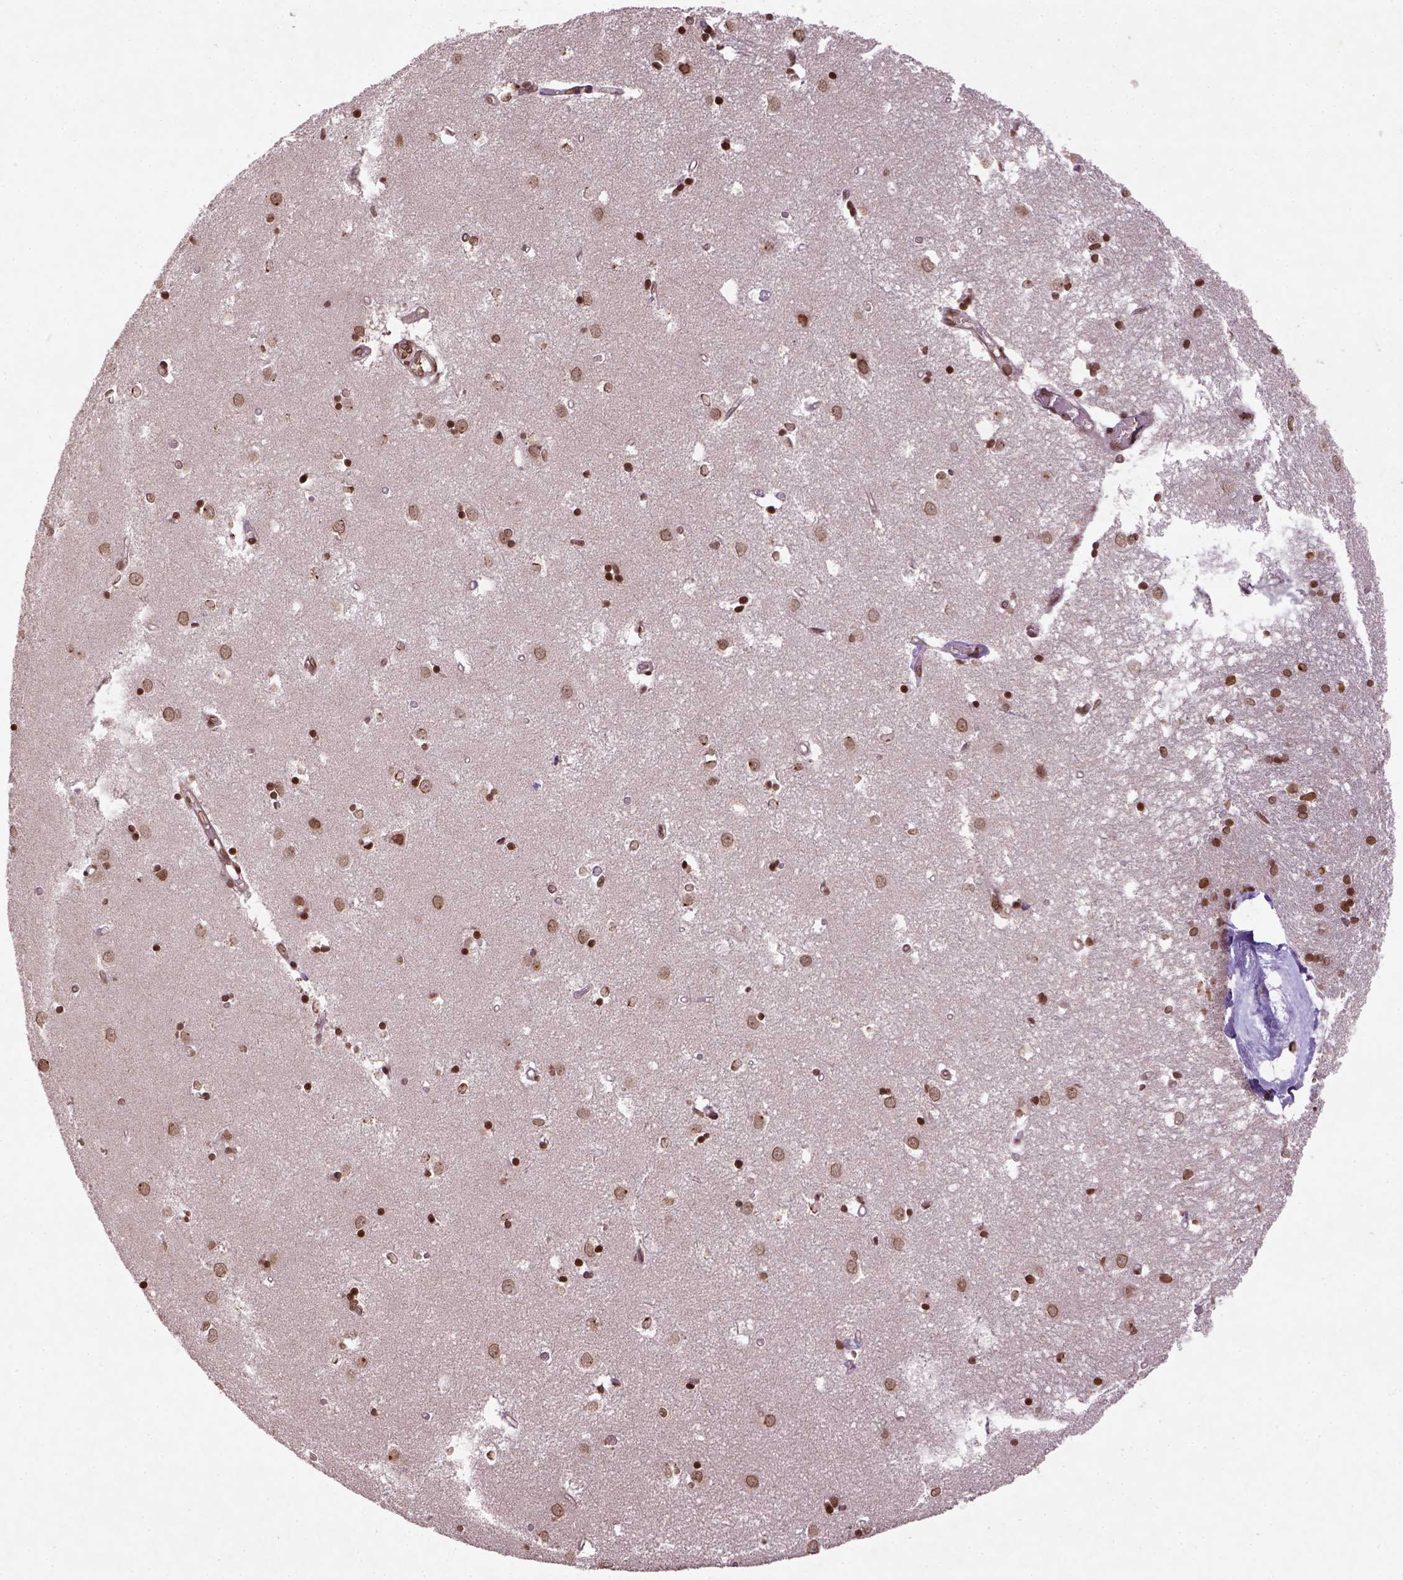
{"staining": {"intensity": "strong", "quantity": ">75%", "location": "nuclear"}, "tissue": "caudate", "cell_type": "Glial cells", "image_type": "normal", "snomed": [{"axis": "morphology", "description": "Normal tissue, NOS"}, {"axis": "topography", "description": "Lateral ventricle wall"}], "caption": "Immunohistochemistry (IHC) photomicrograph of benign human caudate stained for a protein (brown), which shows high levels of strong nuclear expression in approximately >75% of glial cells.", "gene": "BANF1", "patient": {"sex": "male", "age": 54}}